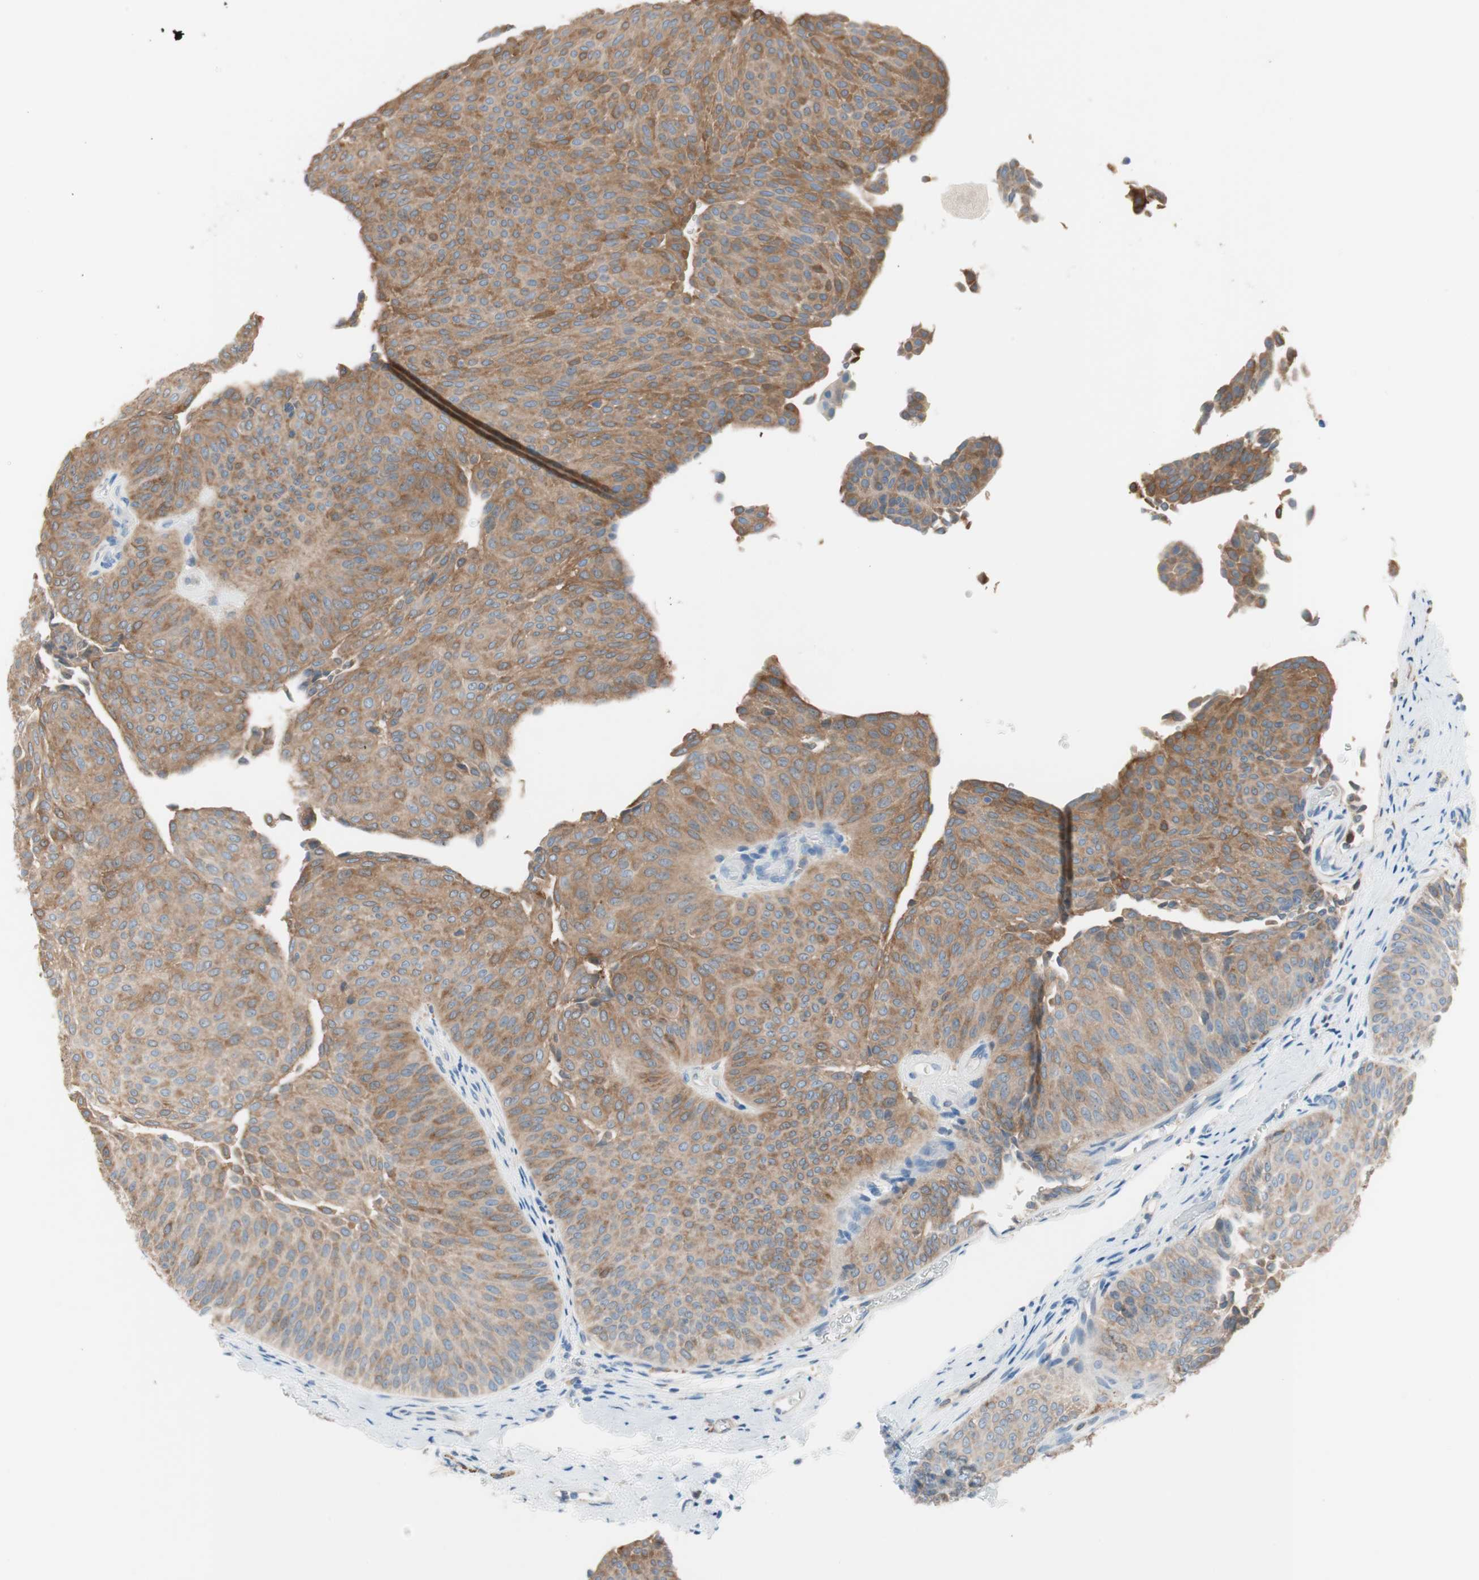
{"staining": {"intensity": "weak", "quantity": "25%-75%", "location": "cytoplasmic/membranous"}, "tissue": "urothelial cancer", "cell_type": "Tumor cells", "image_type": "cancer", "snomed": [{"axis": "morphology", "description": "Urothelial carcinoma, Low grade"}, {"axis": "topography", "description": "Urinary bladder"}], "caption": "Immunohistochemical staining of urothelial carcinoma (low-grade) reveals weak cytoplasmic/membranous protein positivity in about 25%-75% of tumor cells.", "gene": "GLUL", "patient": {"sex": "female", "age": 60}}